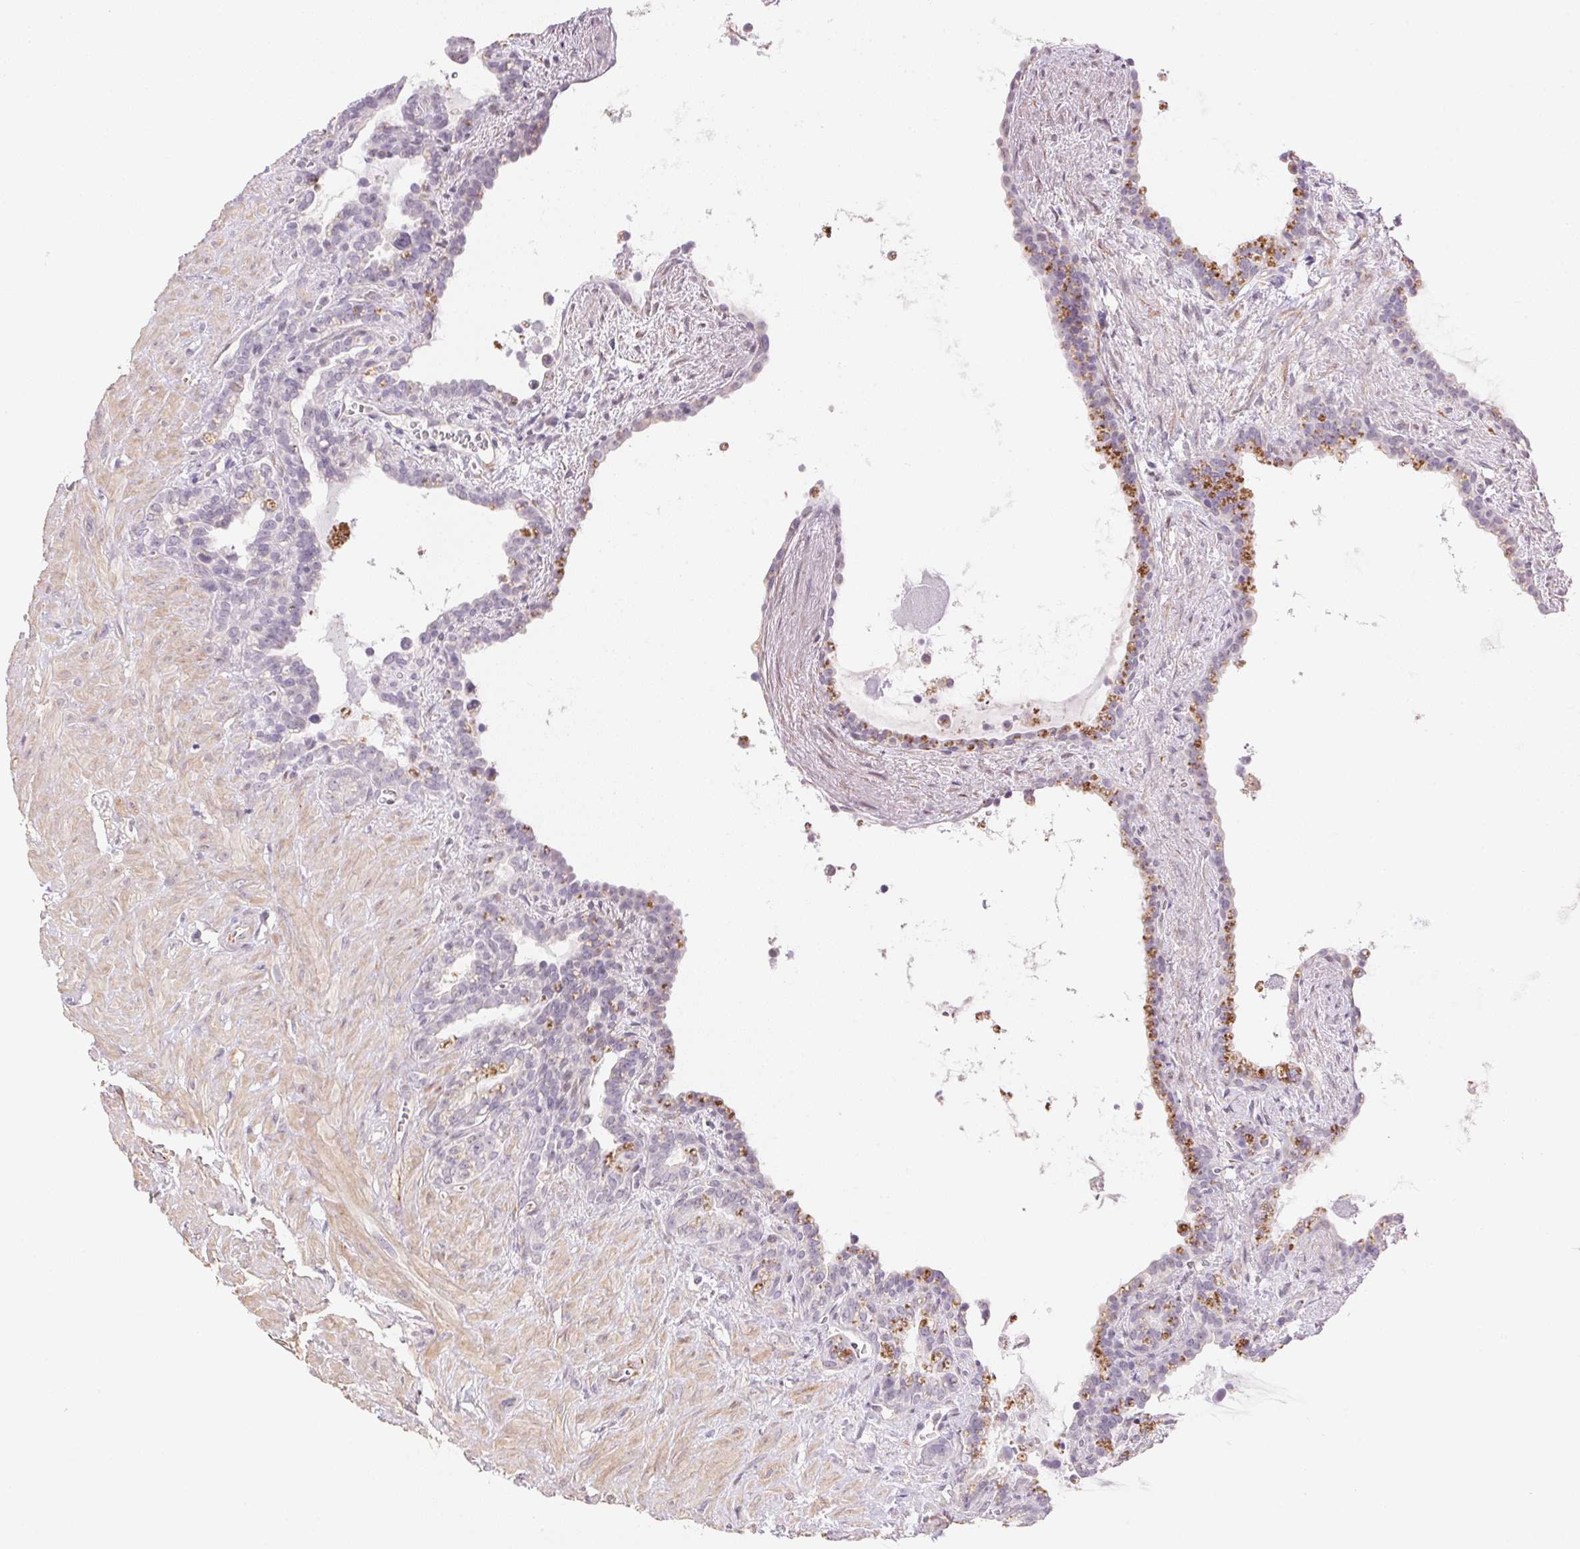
{"staining": {"intensity": "moderate", "quantity": "<25%", "location": "cytoplasmic/membranous"}, "tissue": "seminal vesicle", "cell_type": "Glandular cells", "image_type": "normal", "snomed": [{"axis": "morphology", "description": "Normal tissue, NOS"}, {"axis": "topography", "description": "Seminal veicle"}], "caption": "The photomicrograph shows a brown stain indicating the presence of a protein in the cytoplasmic/membranous of glandular cells in seminal vesicle. The protein of interest is stained brown, and the nuclei are stained in blue (DAB (3,3'-diaminobenzidine) IHC with brightfield microscopy, high magnification).", "gene": "GYG2", "patient": {"sex": "male", "age": 76}}